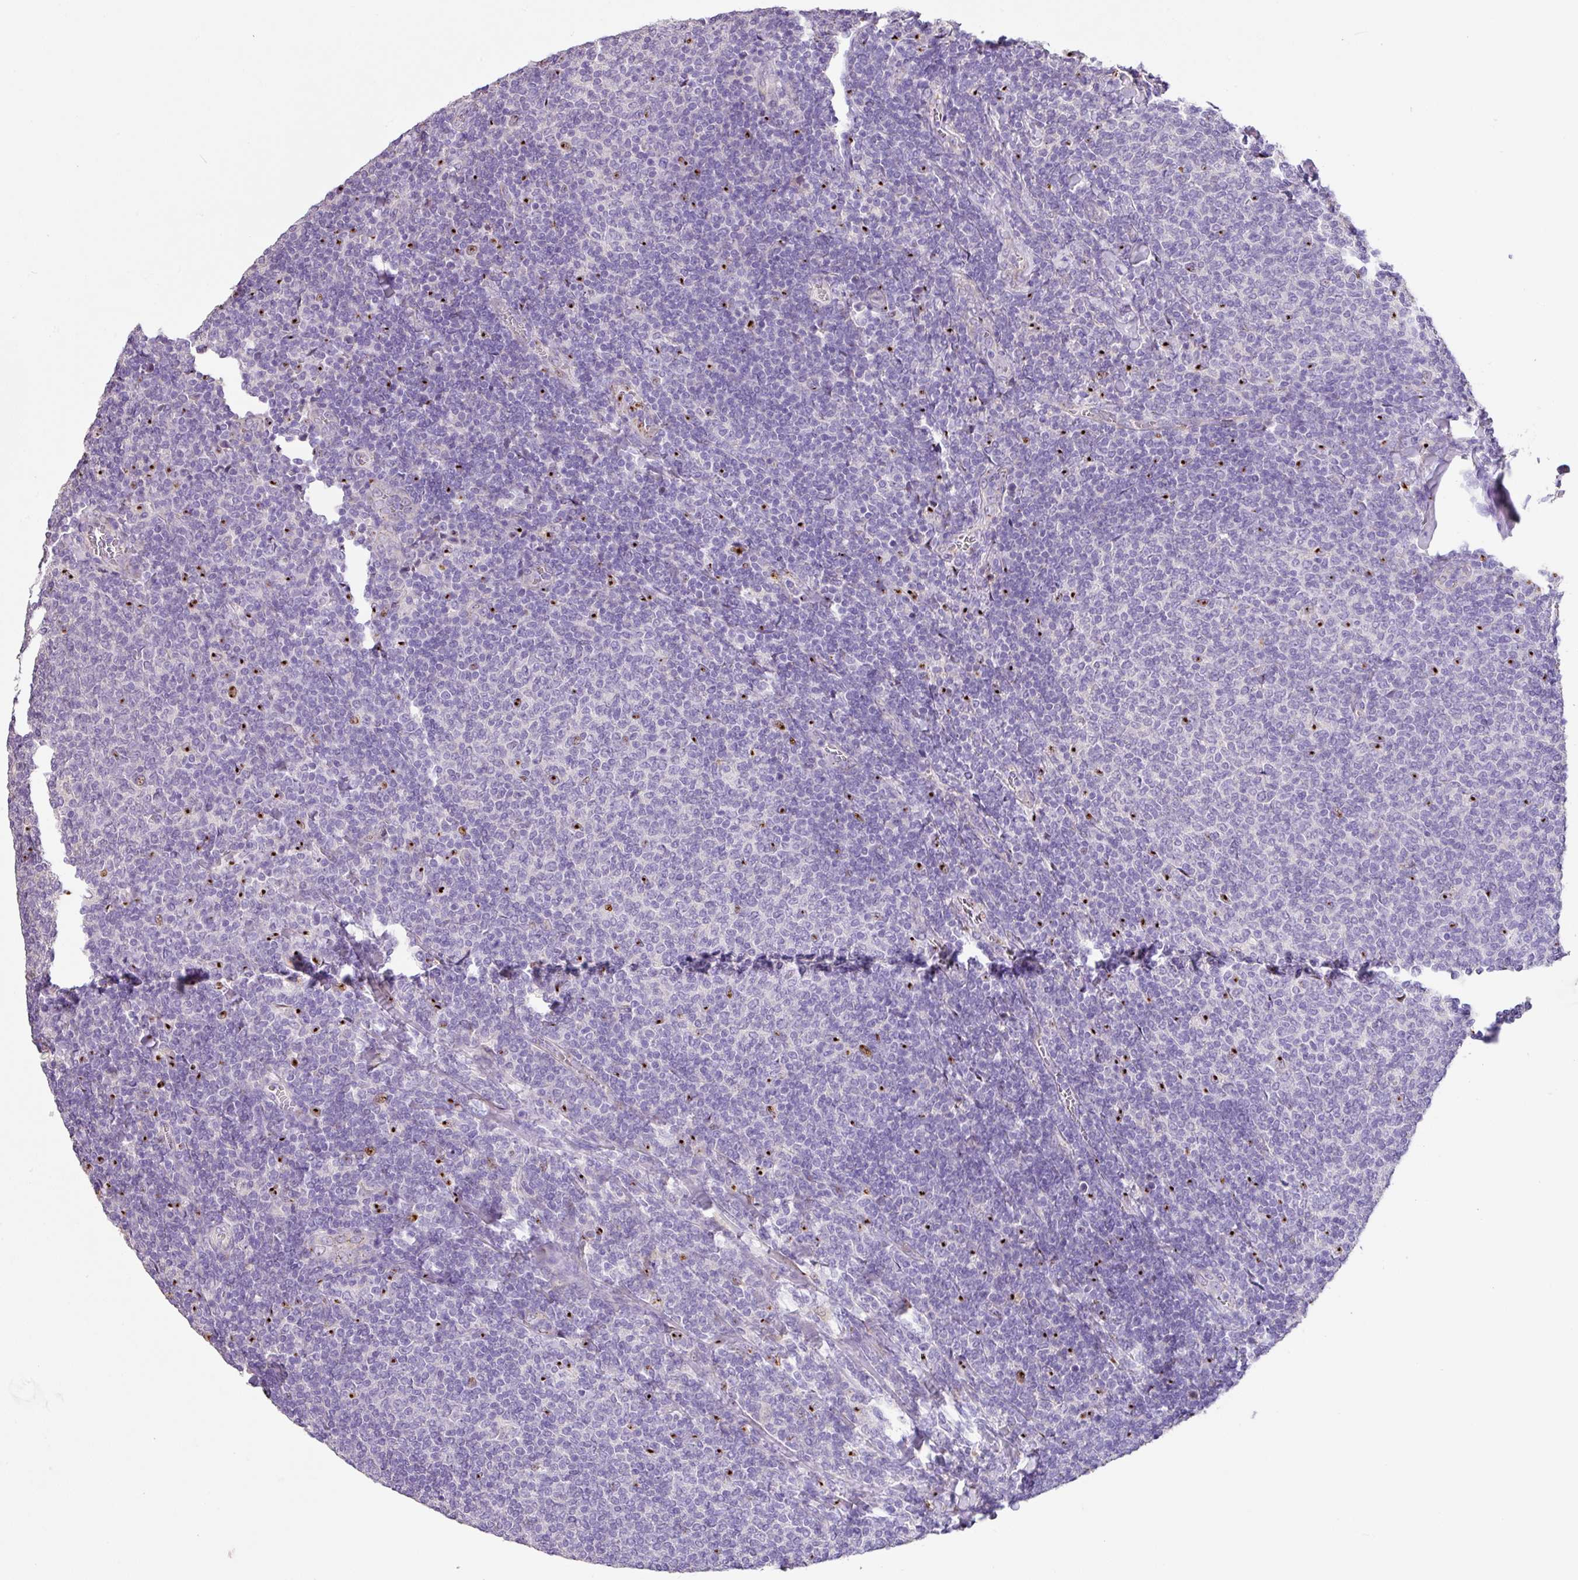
{"staining": {"intensity": "negative", "quantity": "none", "location": "none"}, "tissue": "lymphoma", "cell_type": "Tumor cells", "image_type": "cancer", "snomed": [{"axis": "morphology", "description": "Malignant lymphoma, non-Hodgkin's type, Low grade"}, {"axis": "topography", "description": "Lymph node"}], "caption": "This photomicrograph is of lymphoma stained with immunohistochemistry (IHC) to label a protein in brown with the nuclei are counter-stained blue. There is no positivity in tumor cells.", "gene": "ZG16", "patient": {"sex": "male", "age": 52}}